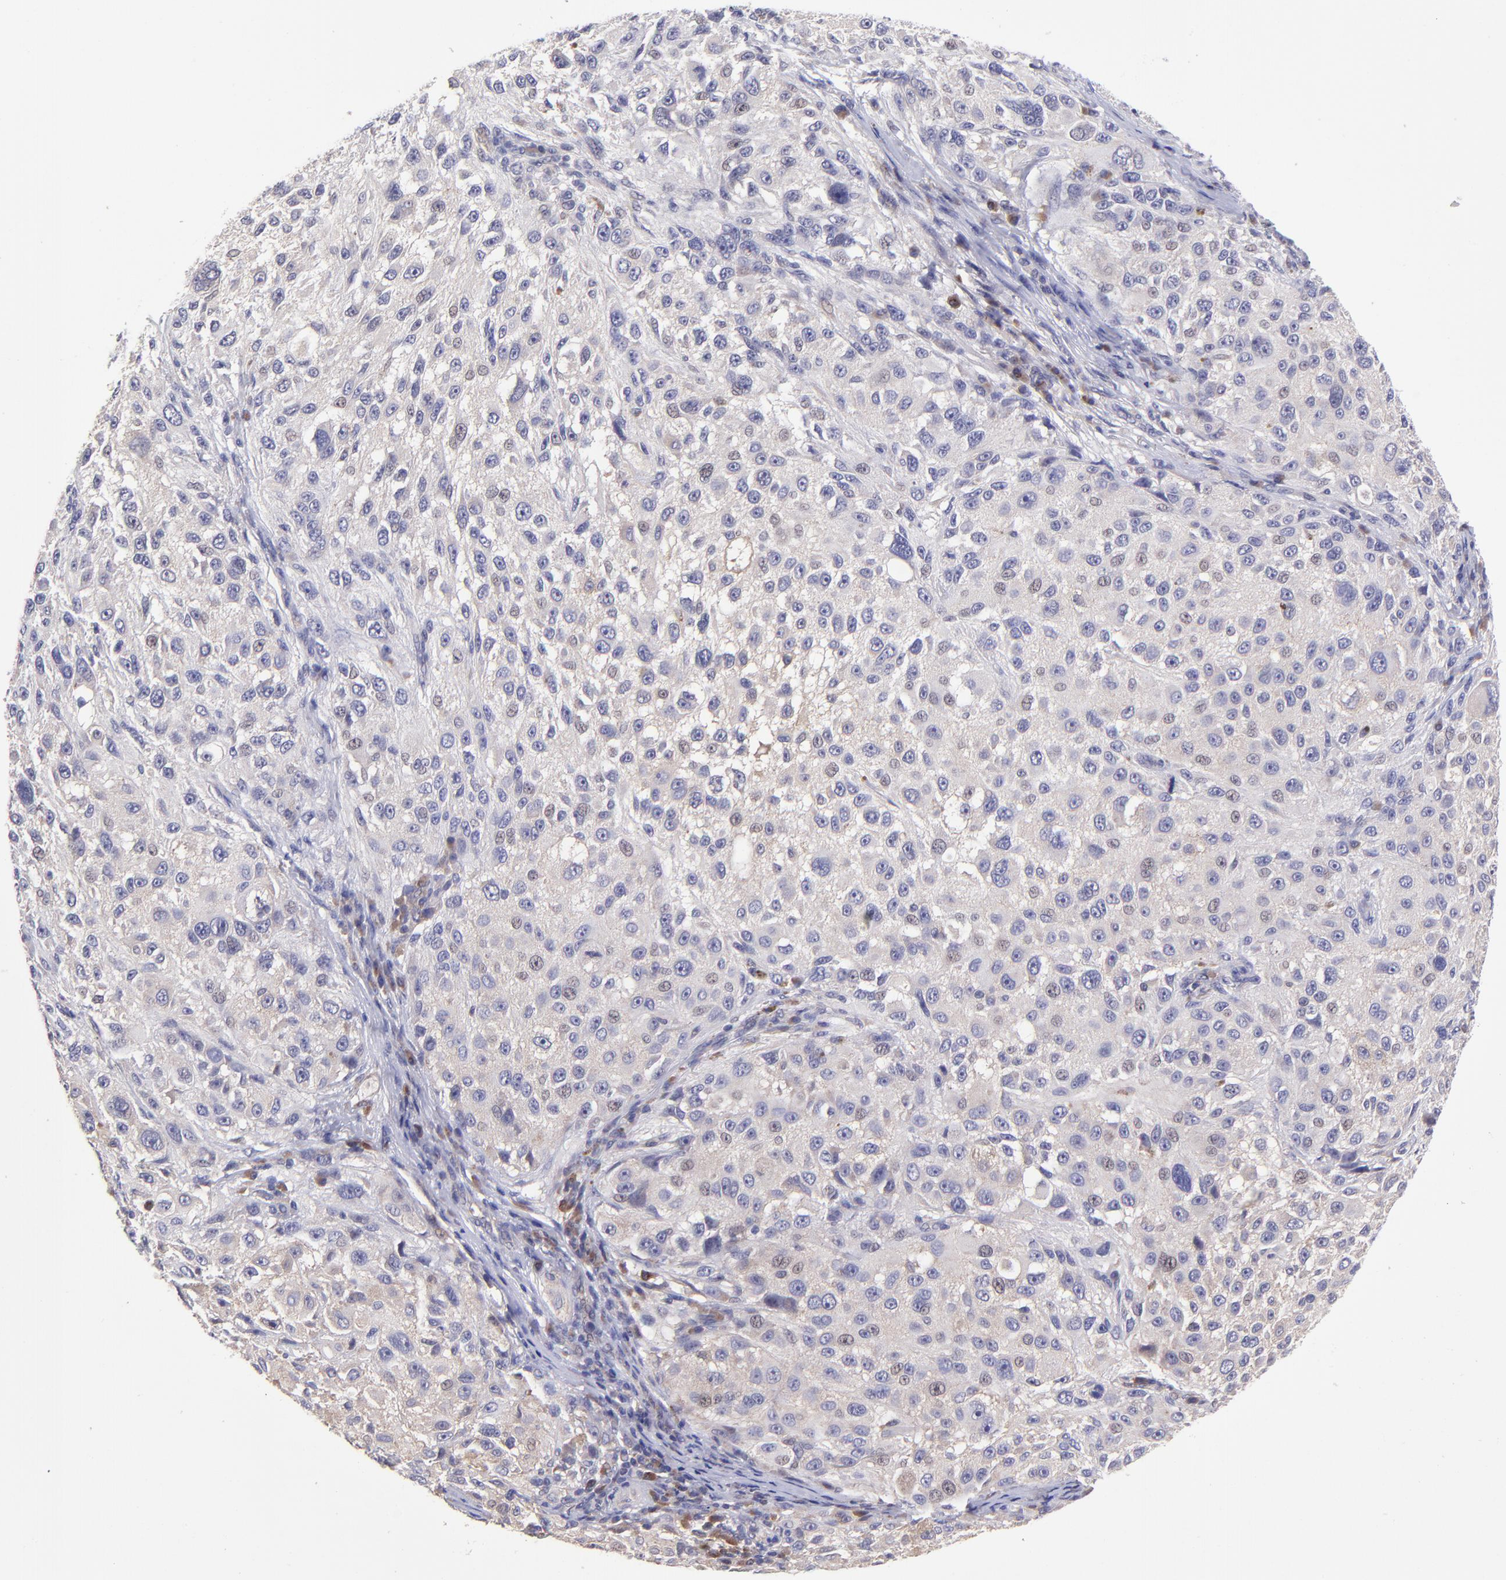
{"staining": {"intensity": "weak", "quantity": ">75%", "location": "cytoplasmic/membranous"}, "tissue": "melanoma", "cell_type": "Tumor cells", "image_type": "cancer", "snomed": [{"axis": "morphology", "description": "Necrosis, NOS"}, {"axis": "morphology", "description": "Malignant melanoma, NOS"}, {"axis": "topography", "description": "Skin"}], "caption": "An IHC photomicrograph of neoplastic tissue is shown. Protein staining in brown shows weak cytoplasmic/membranous positivity in malignant melanoma within tumor cells. The staining is performed using DAB (3,3'-diaminobenzidine) brown chromogen to label protein expression. The nuclei are counter-stained blue using hematoxylin.", "gene": "NSF", "patient": {"sex": "female", "age": 87}}